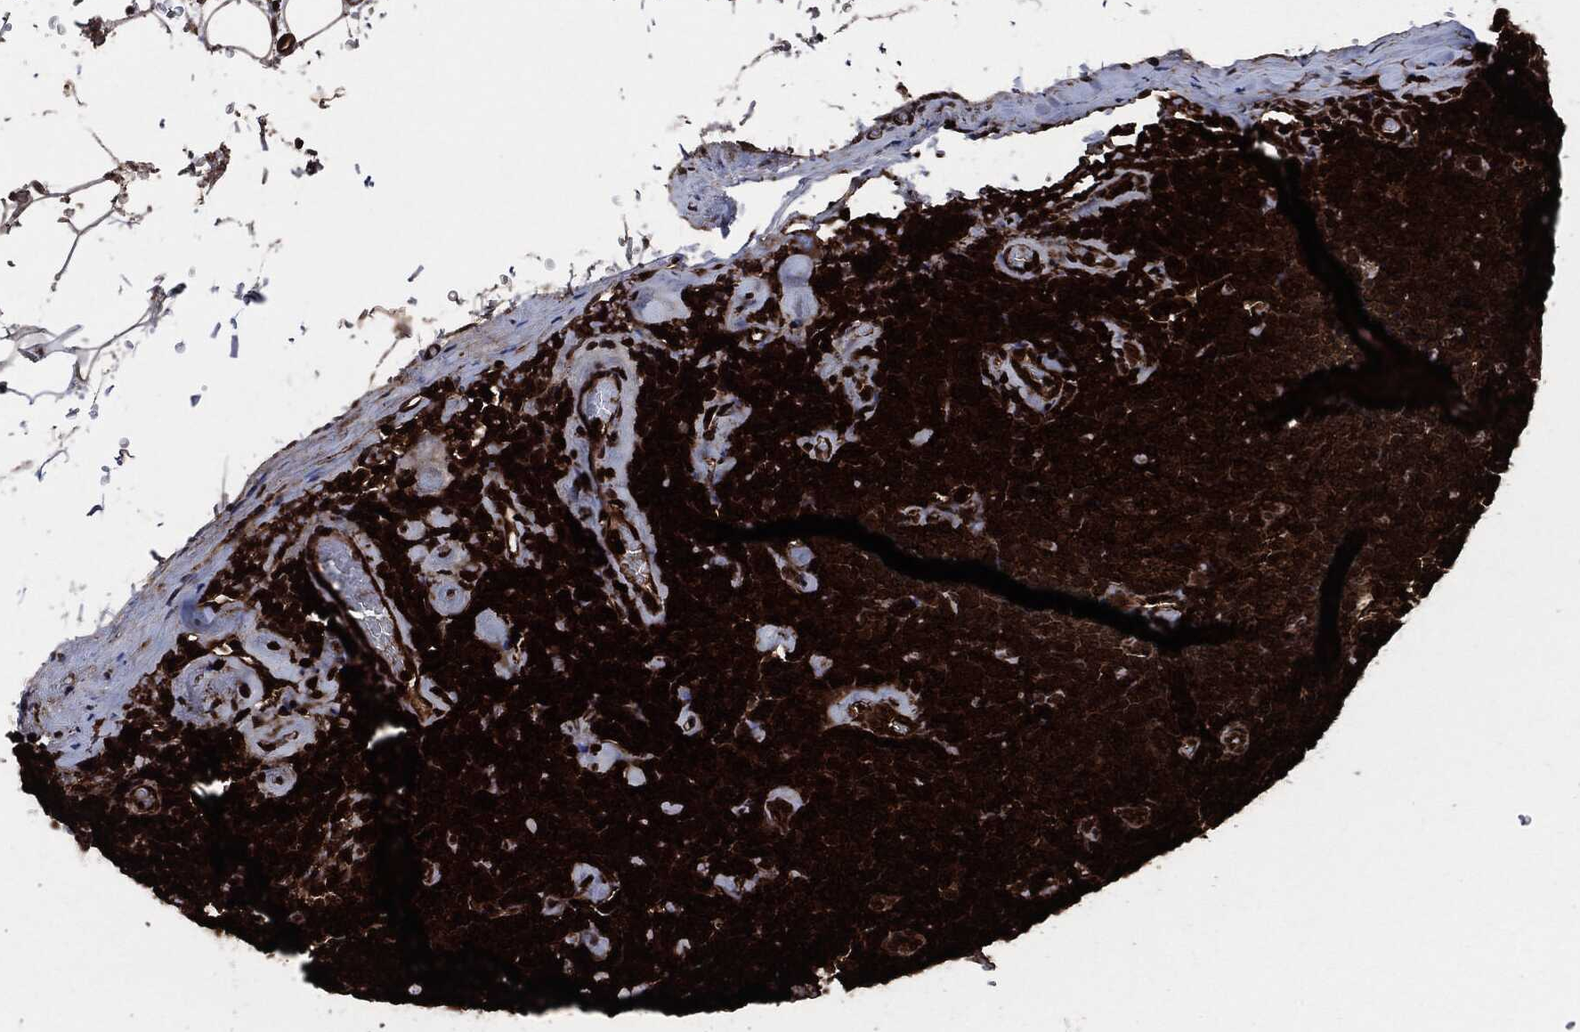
{"staining": {"intensity": "strong", "quantity": ">75%", "location": "cytoplasmic/membranous"}, "tissue": "lymphoma", "cell_type": "Tumor cells", "image_type": "cancer", "snomed": [{"axis": "morphology", "description": "Malignant lymphoma, non-Hodgkin's type, Low grade"}, {"axis": "topography", "description": "Lymph node"}], "caption": "Immunohistochemistry of lymphoma reveals high levels of strong cytoplasmic/membranous positivity in about >75% of tumor cells.", "gene": "YWHAB", "patient": {"sex": "male", "age": 81}}